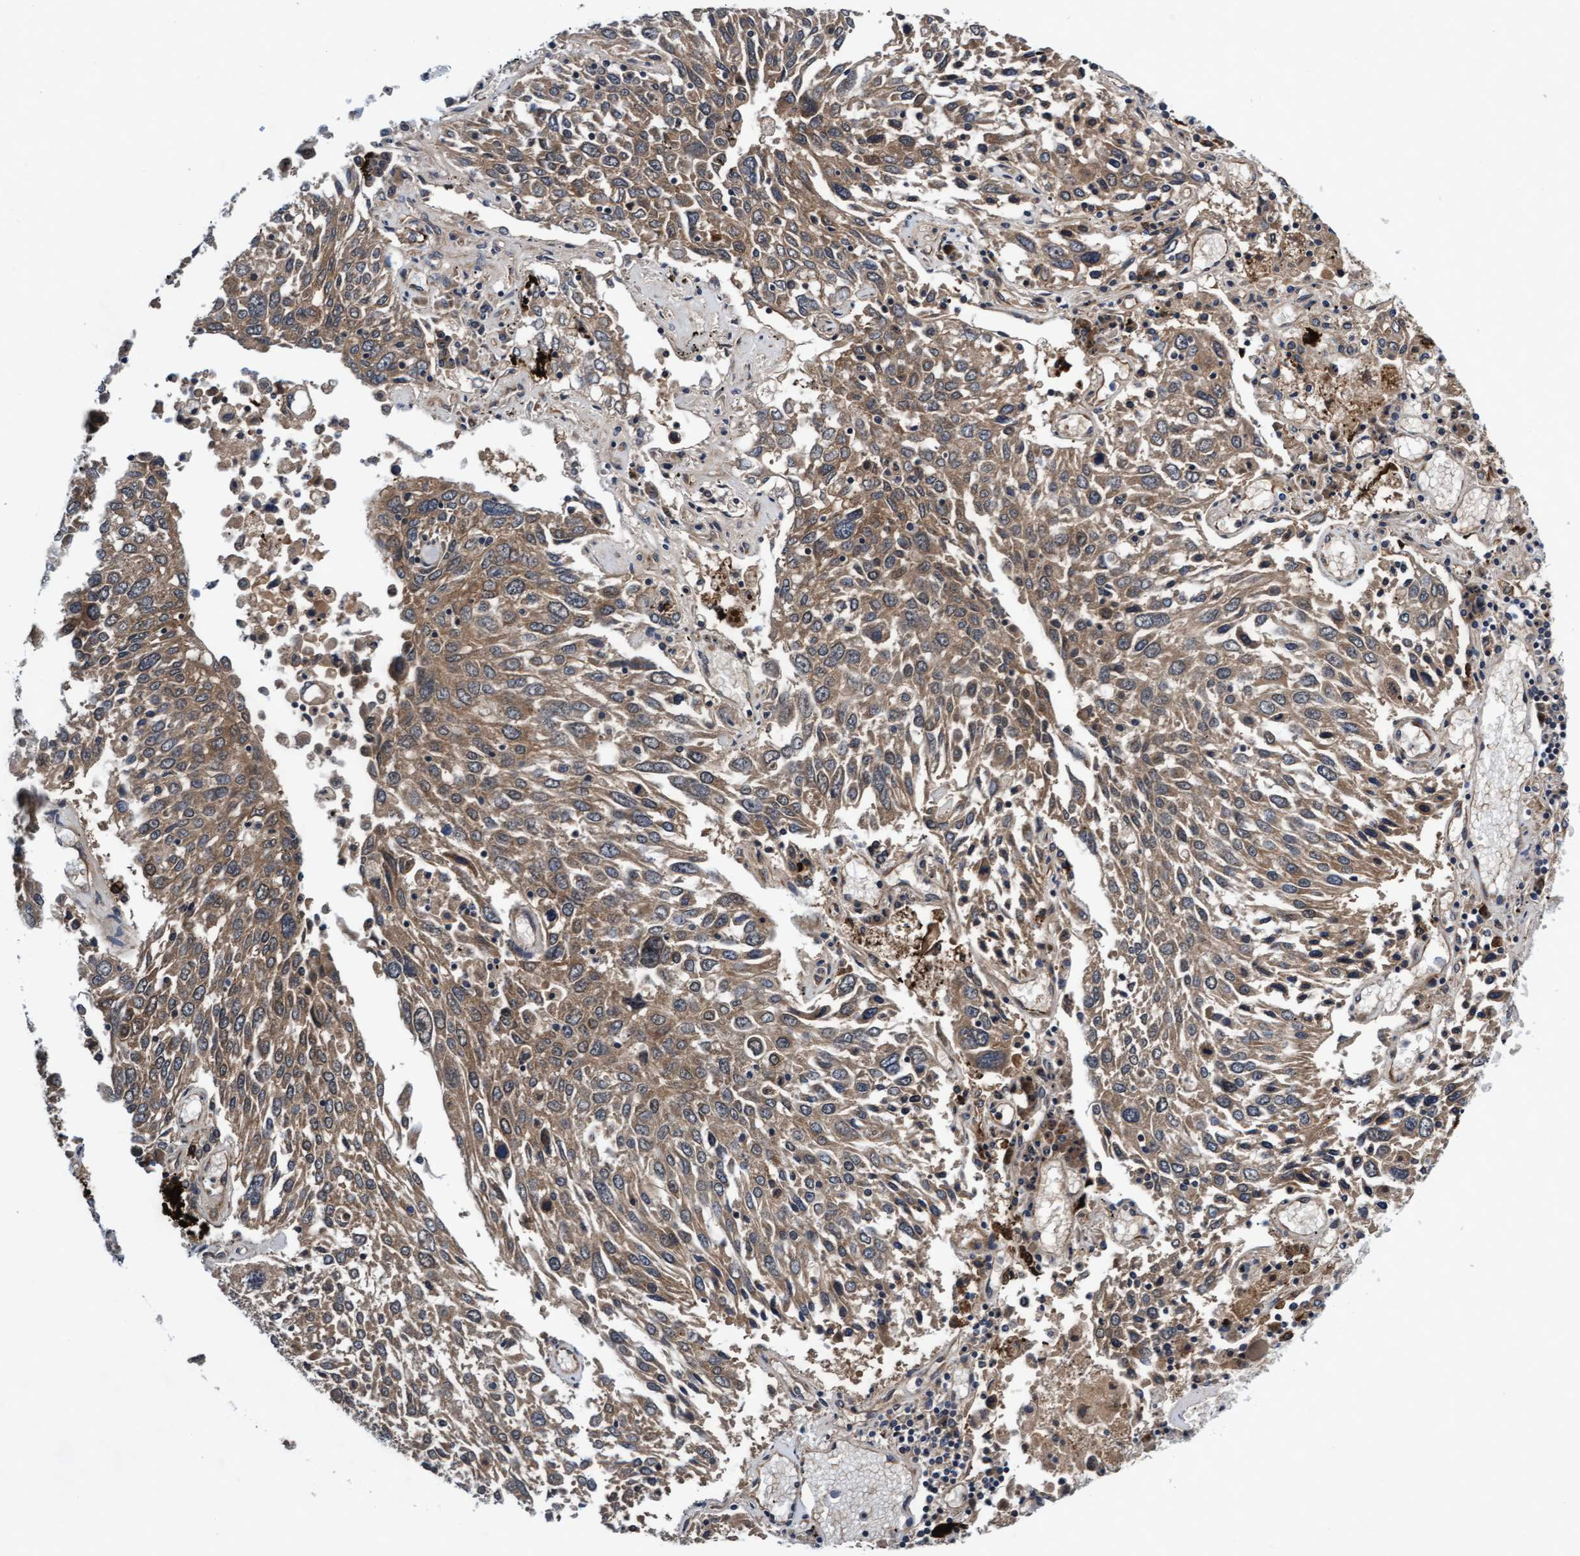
{"staining": {"intensity": "moderate", "quantity": ">75%", "location": "cytoplasmic/membranous"}, "tissue": "lung cancer", "cell_type": "Tumor cells", "image_type": "cancer", "snomed": [{"axis": "morphology", "description": "Squamous cell carcinoma, NOS"}, {"axis": "topography", "description": "Lung"}], "caption": "The immunohistochemical stain highlights moderate cytoplasmic/membranous staining in tumor cells of squamous cell carcinoma (lung) tissue.", "gene": "EFCAB13", "patient": {"sex": "male", "age": 65}}